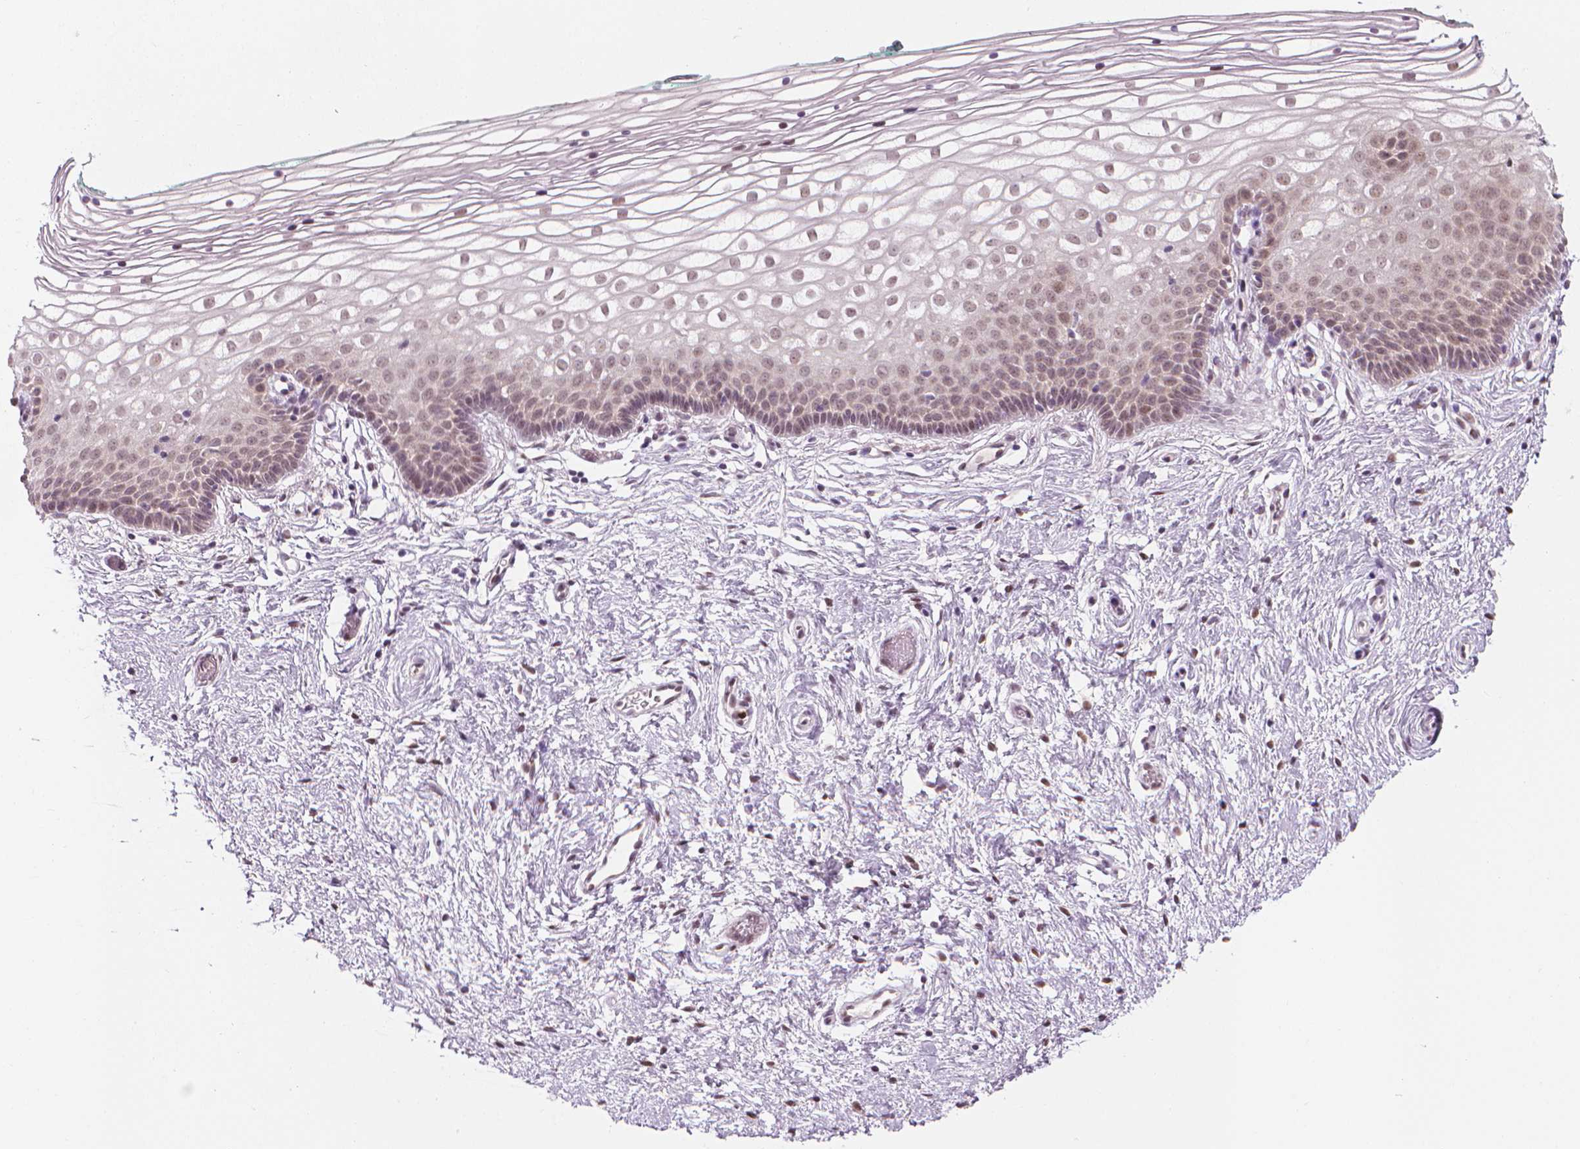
{"staining": {"intensity": "weak", "quantity": ">75%", "location": "nuclear"}, "tissue": "vagina", "cell_type": "Squamous epithelial cells", "image_type": "normal", "snomed": [{"axis": "morphology", "description": "Normal tissue, NOS"}, {"axis": "topography", "description": "Vagina"}], "caption": "Vagina was stained to show a protein in brown. There is low levels of weak nuclear staining in approximately >75% of squamous epithelial cells.", "gene": "CDKN1C", "patient": {"sex": "female", "age": 36}}